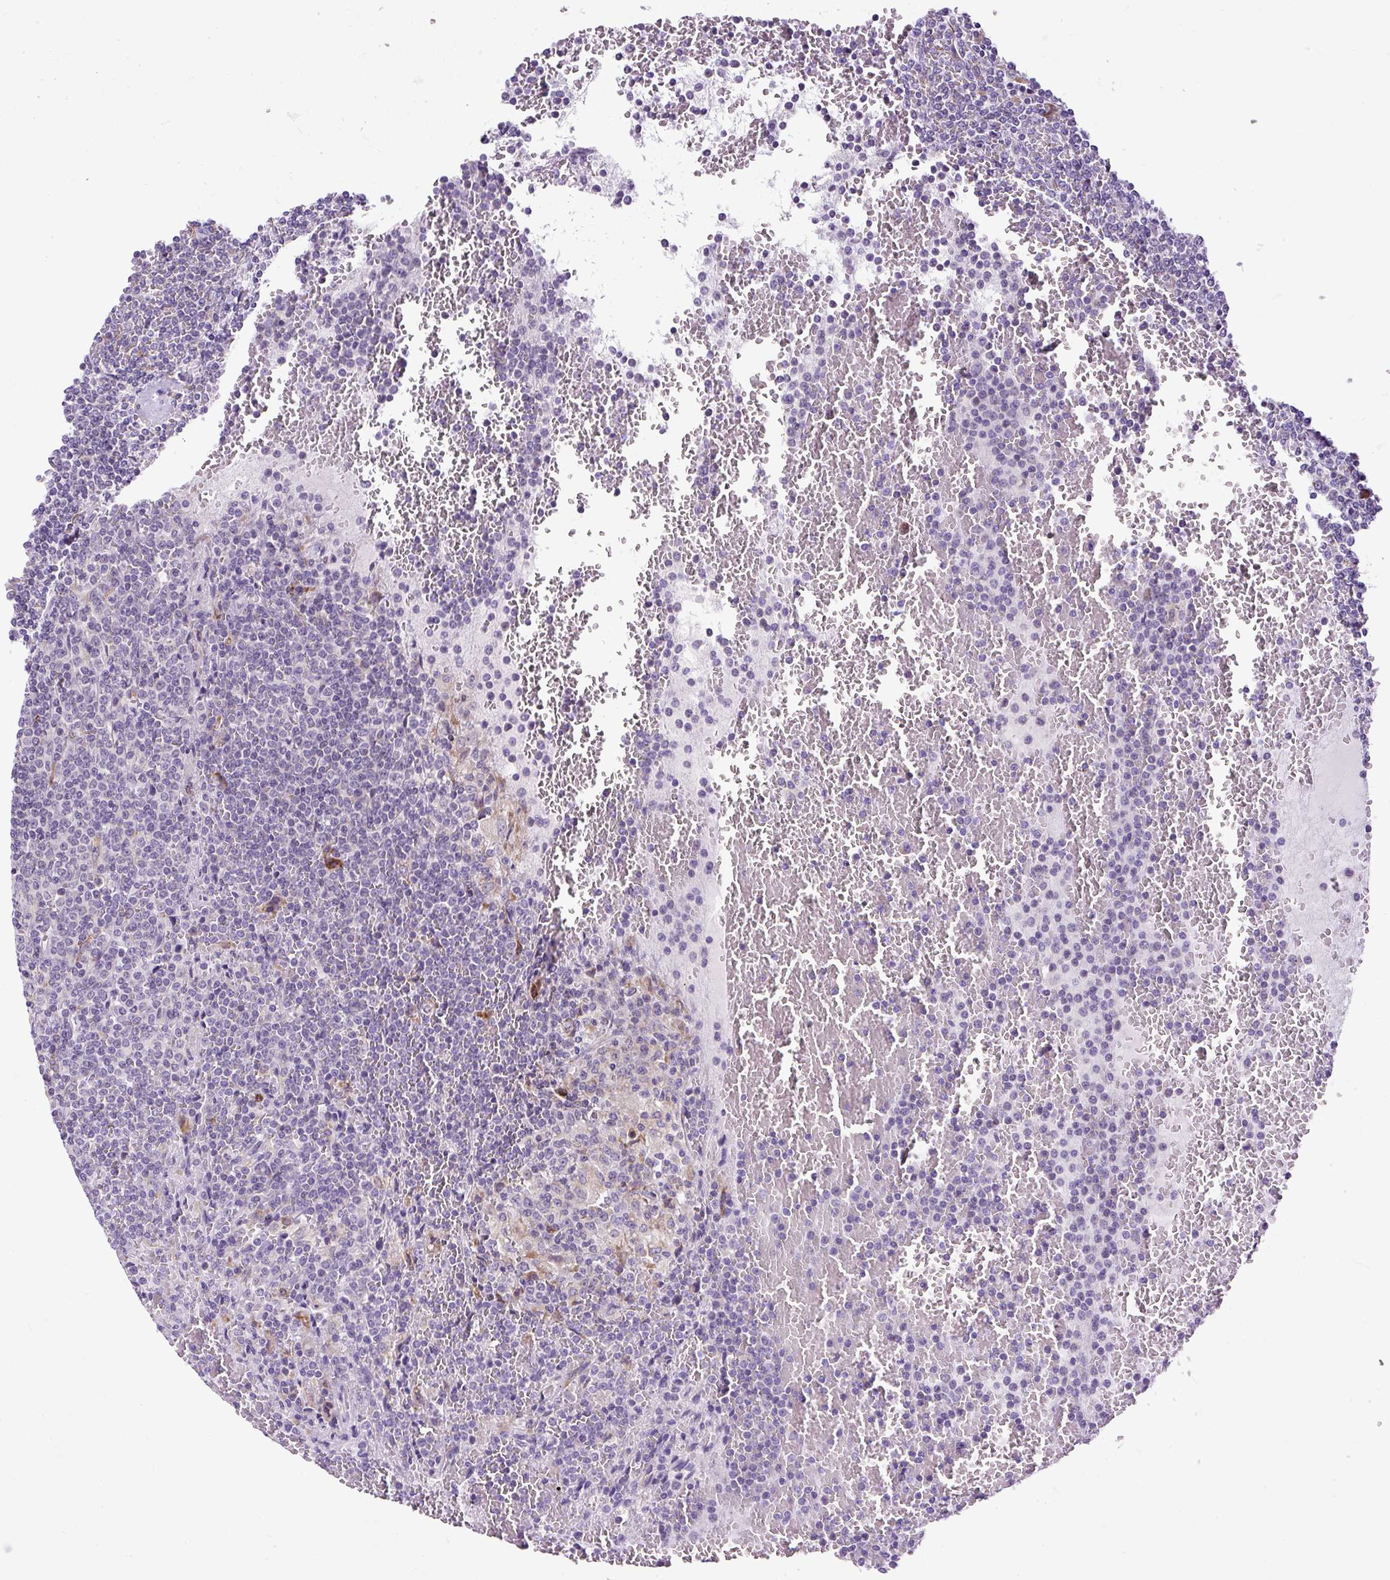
{"staining": {"intensity": "negative", "quantity": "none", "location": "none"}, "tissue": "lymphoma", "cell_type": "Tumor cells", "image_type": "cancer", "snomed": [{"axis": "morphology", "description": "Malignant lymphoma, non-Hodgkin's type, Low grade"}, {"axis": "topography", "description": "Spleen"}], "caption": "This is an IHC photomicrograph of lymphoma. There is no expression in tumor cells.", "gene": "FMC1", "patient": {"sex": "female", "age": 19}}